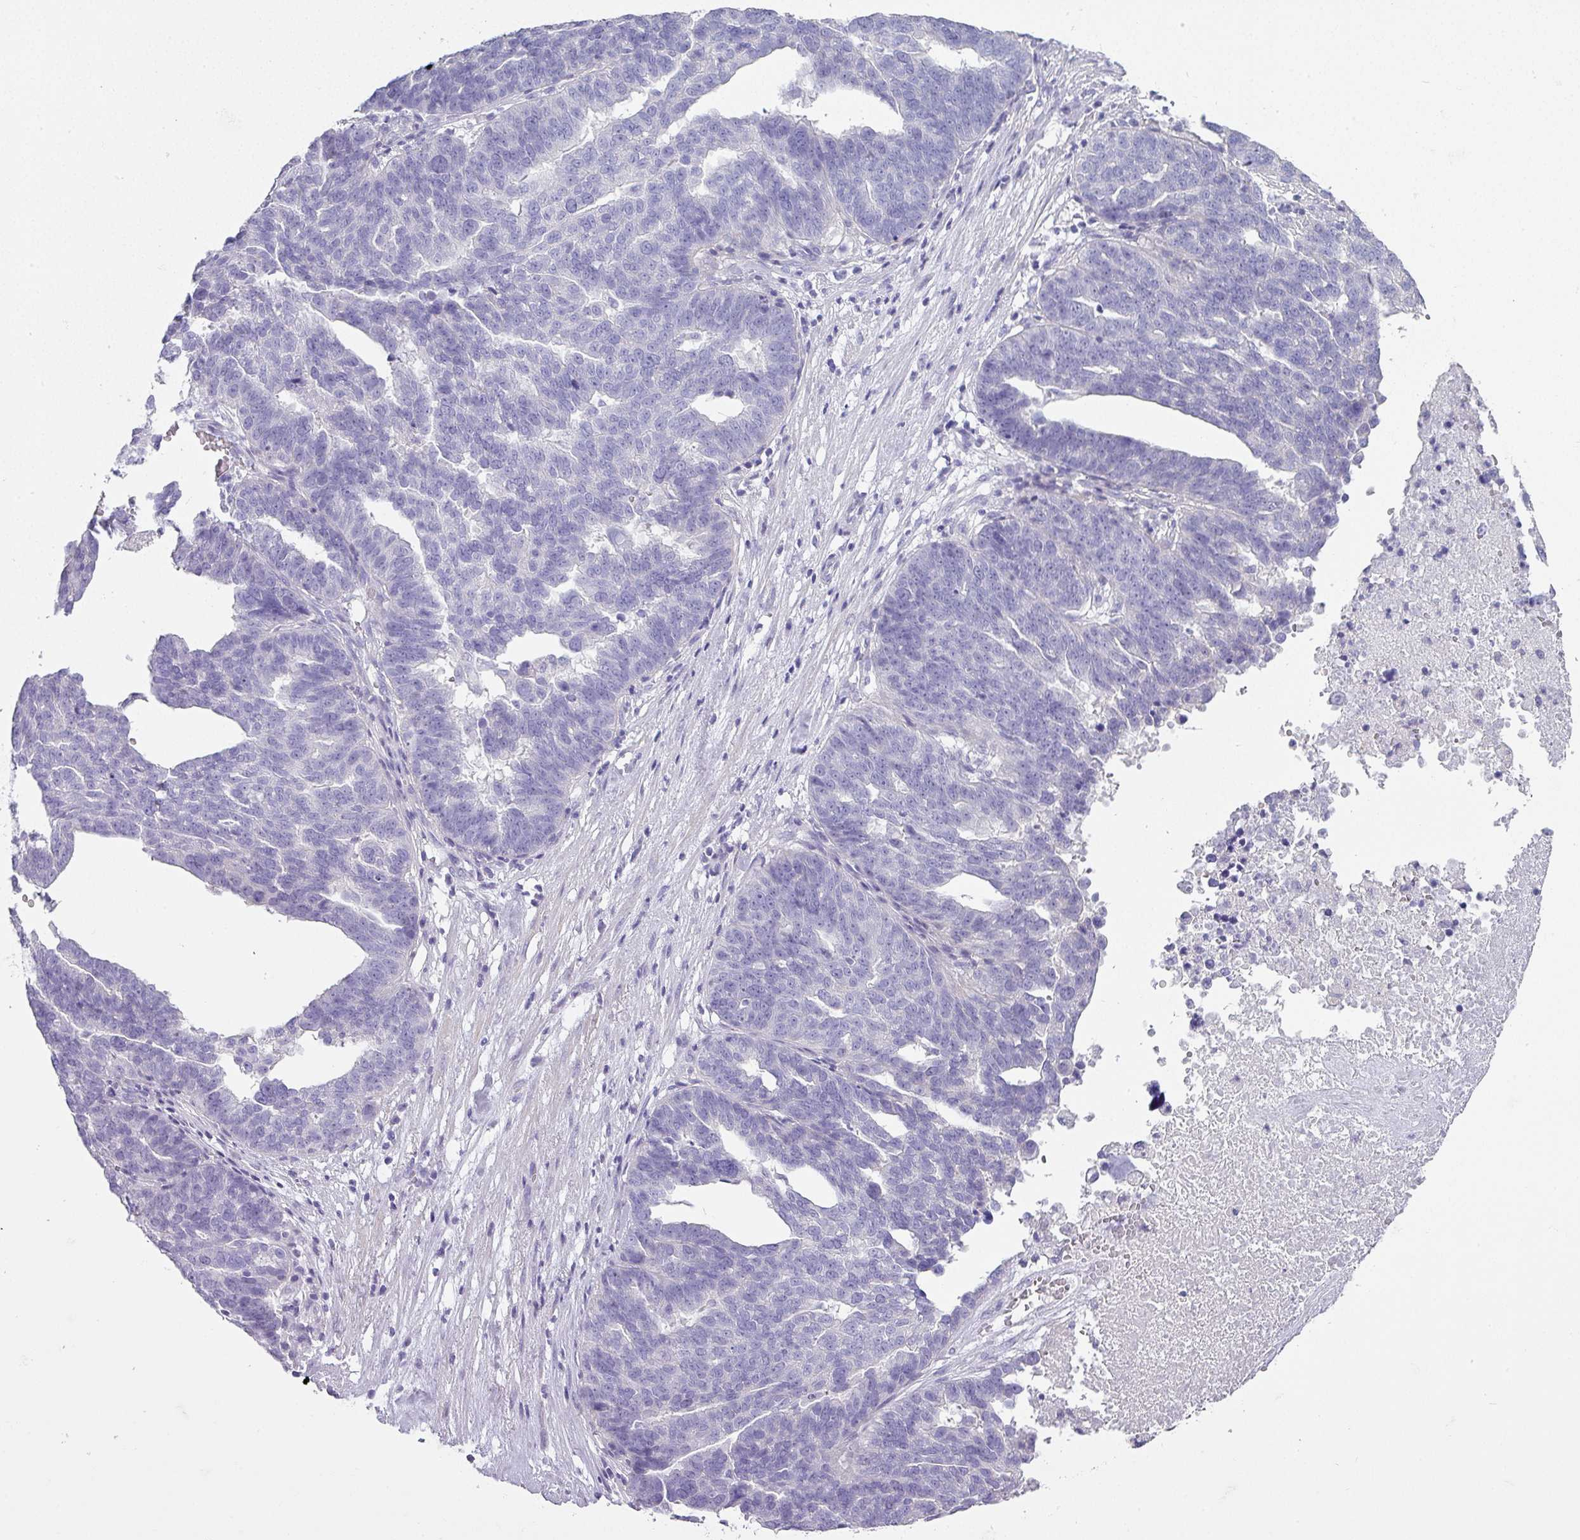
{"staining": {"intensity": "negative", "quantity": "none", "location": "none"}, "tissue": "ovarian cancer", "cell_type": "Tumor cells", "image_type": "cancer", "snomed": [{"axis": "morphology", "description": "Cystadenocarcinoma, serous, NOS"}, {"axis": "topography", "description": "Ovary"}], "caption": "This is an immunohistochemistry (IHC) image of serous cystadenocarcinoma (ovarian). There is no staining in tumor cells.", "gene": "GLI4", "patient": {"sex": "female", "age": 59}}